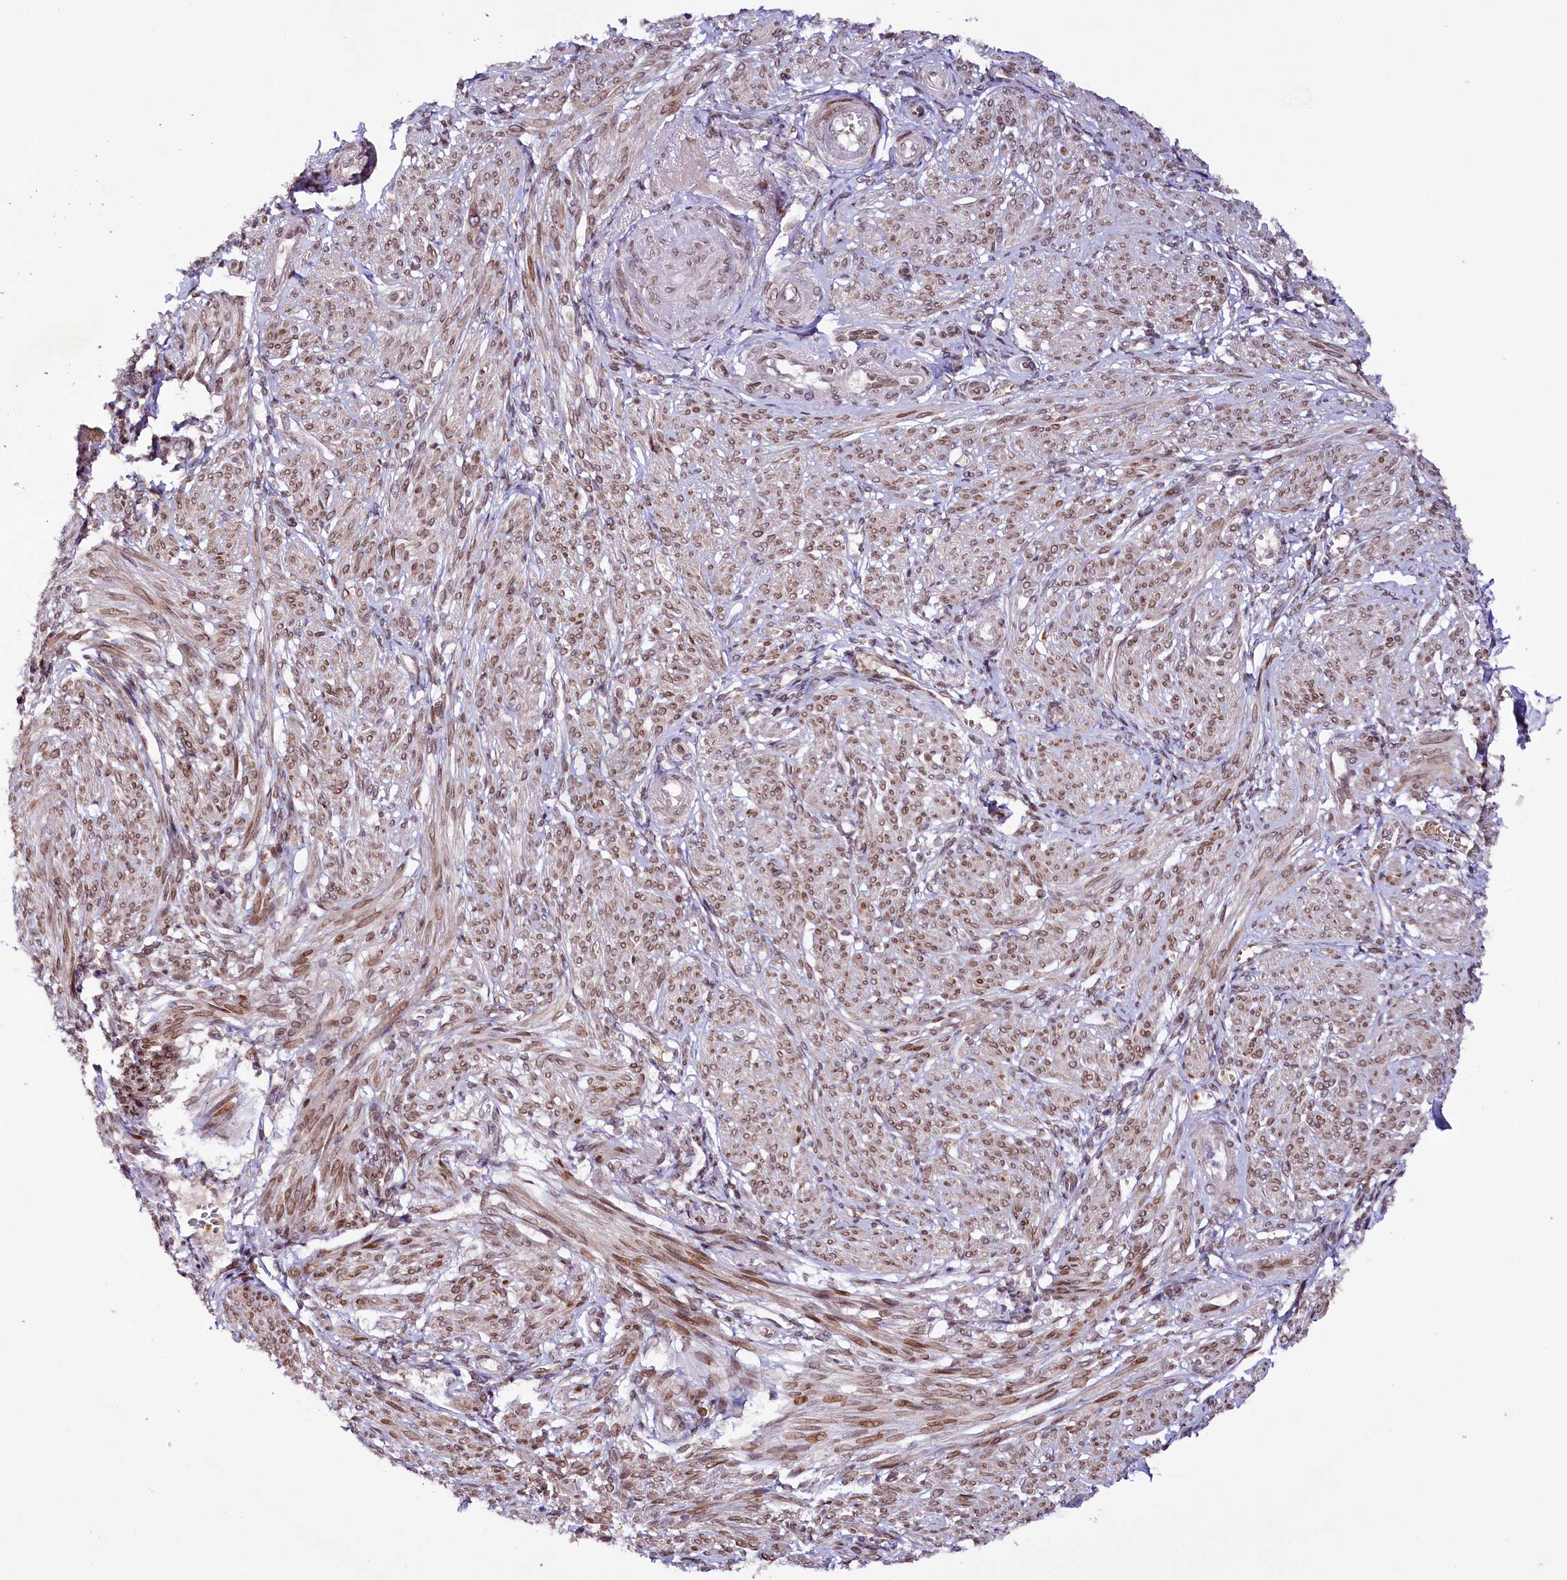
{"staining": {"intensity": "moderate", "quantity": "25%-75%", "location": "nuclear"}, "tissue": "smooth muscle", "cell_type": "Smooth muscle cells", "image_type": "normal", "snomed": [{"axis": "morphology", "description": "Normal tissue, NOS"}, {"axis": "topography", "description": "Smooth muscle"}], "caption": "Protein positivity by IHC shows moderate nuclear positivity in approximately 25%-75% of smooth muscle cells in unremarkable smooth muscle.", "gene": "ZNF226", "patient": {"sex": "female", "age": 39}}